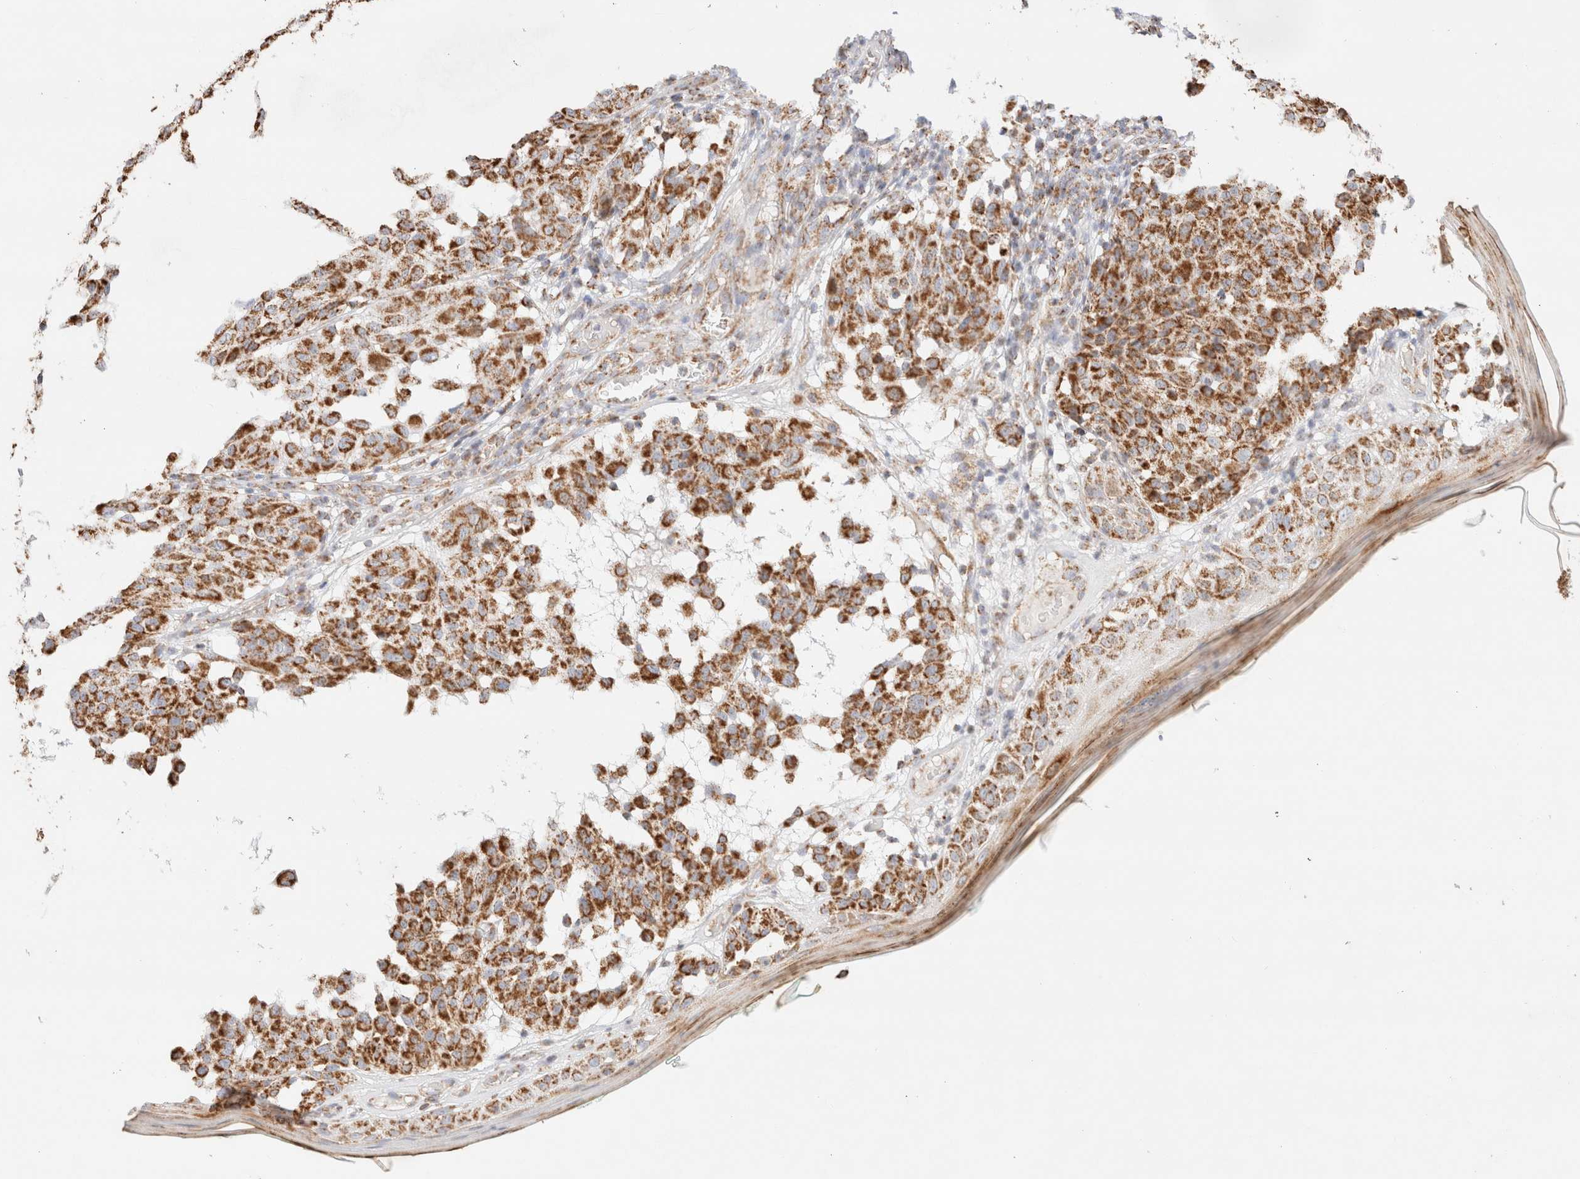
{"staining": {"intensity": "strong", "quantity": ">75%", "location": "cytoplasmic/membranous"}, "tissue": "melanoma", "cell_type": "Tumor cells", "image_type": "cancer", "snomed": [{"axis": "morphology", "description": "Malignant melanoma, NOS"}, {"axis": "topography", "description": "Skin"}], "caption": "Human malignant melanoma stained for a protein (brown) reveals strong cytoplasmic/membranous positive positivity in about >75% of tumor cells.", "gene": "PHB2", "patient": {"sex": "female", "age": 46}}